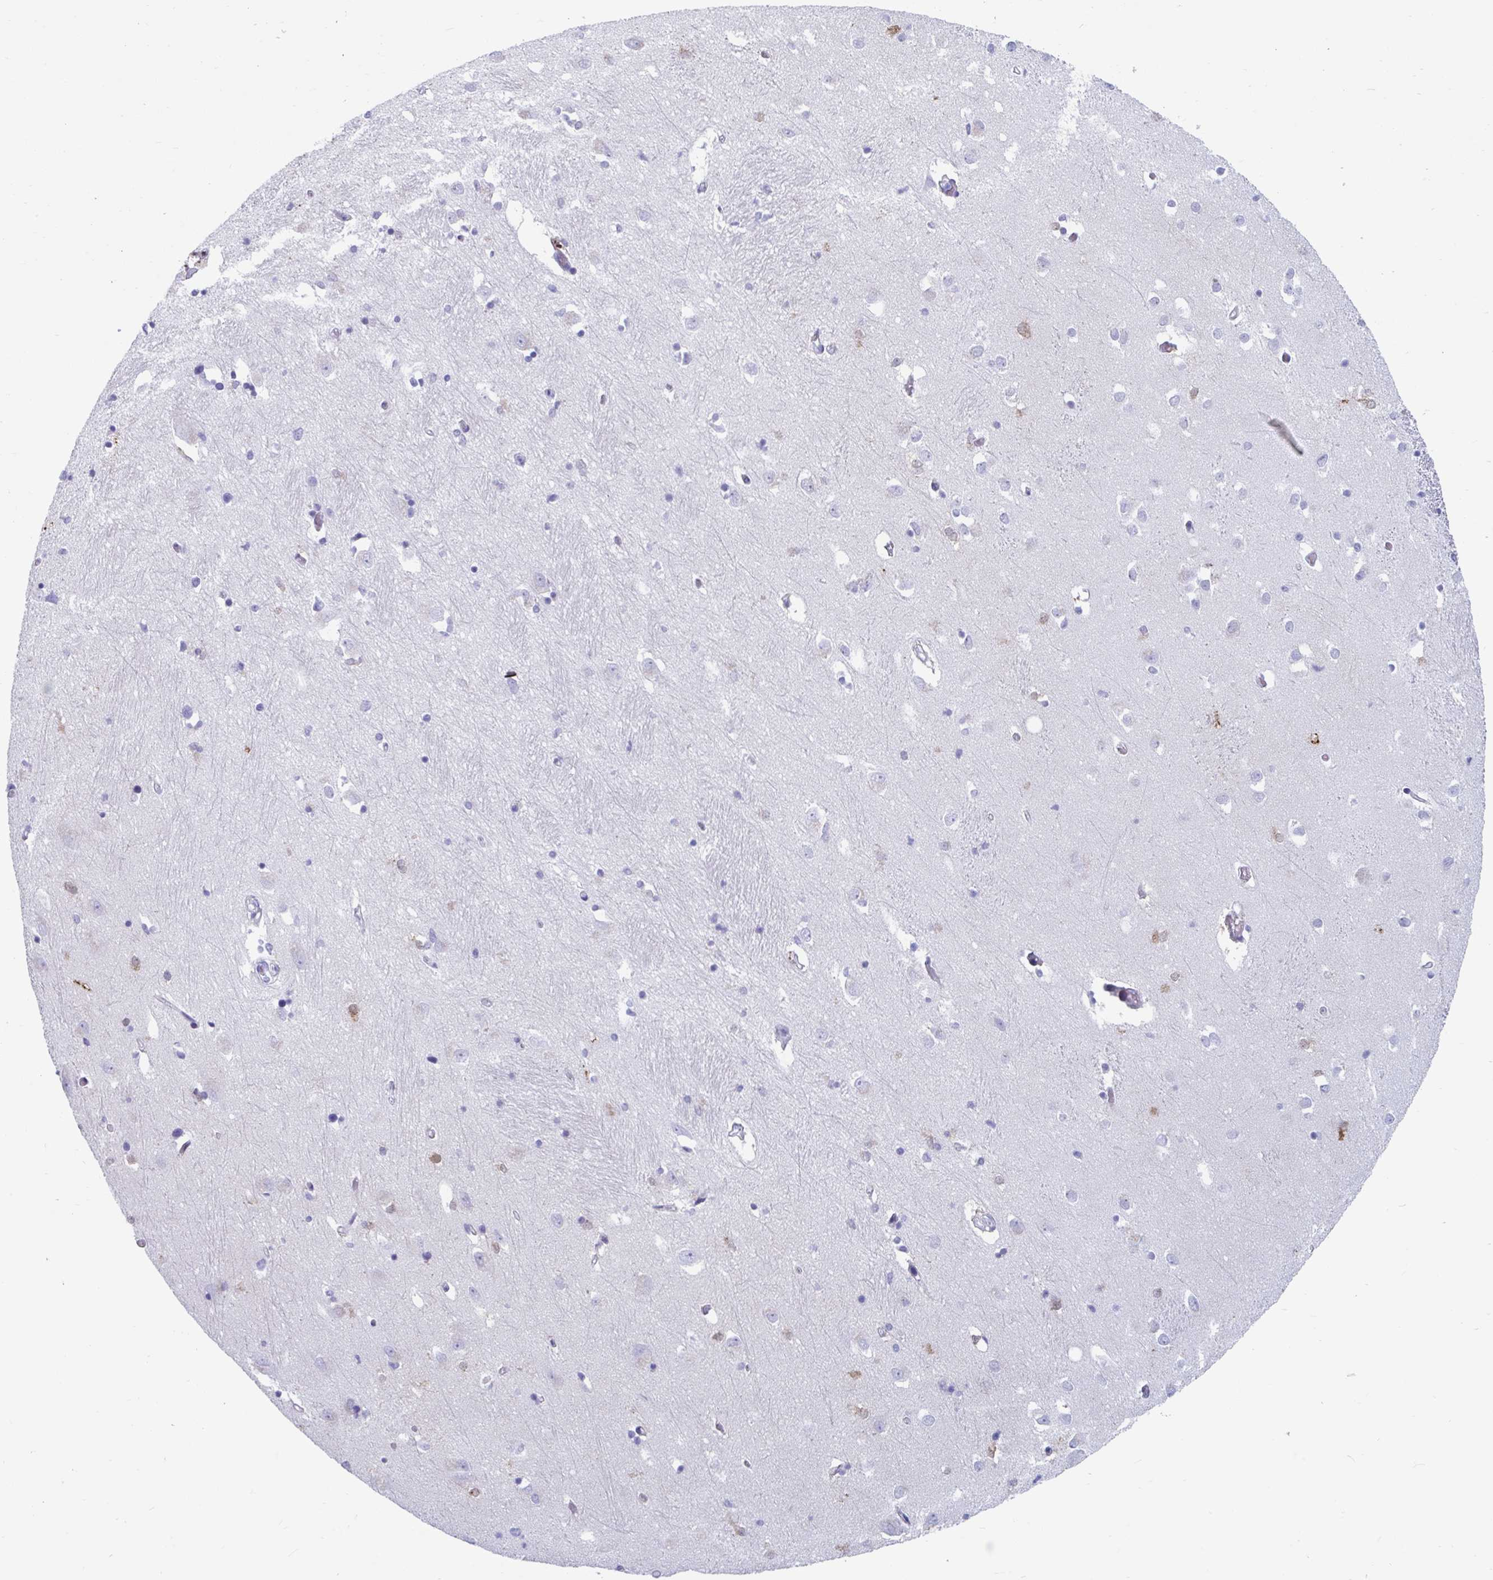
{"staining": {"intensity": "moderate", "quantity": "<25%", "location": "cytoplasmic/membranous"}, "tissue": "caudate", "cell_type": "Glial cells", "image_type": "normal", "snomed": [{"axis": "morphology", "description": "Normal tissue, NOS"}, {"axis": "topography", "description": "Lateral ventricle wall"}, {"axis": "topography", "description": "Hippocampus"}], "caption": "Immunohistochemistry (IHC) of unremarkable caudate displays low levels of moderate cytoplasmic/membranous expression in approximately <25% of glial cells. The protein is stained brown, and the nuclei are stained in blue (DAB IHC with brightfield microscopy, high magnification).", "gene": "GKN2", "patient": {"sex": "female", "age": 63}}